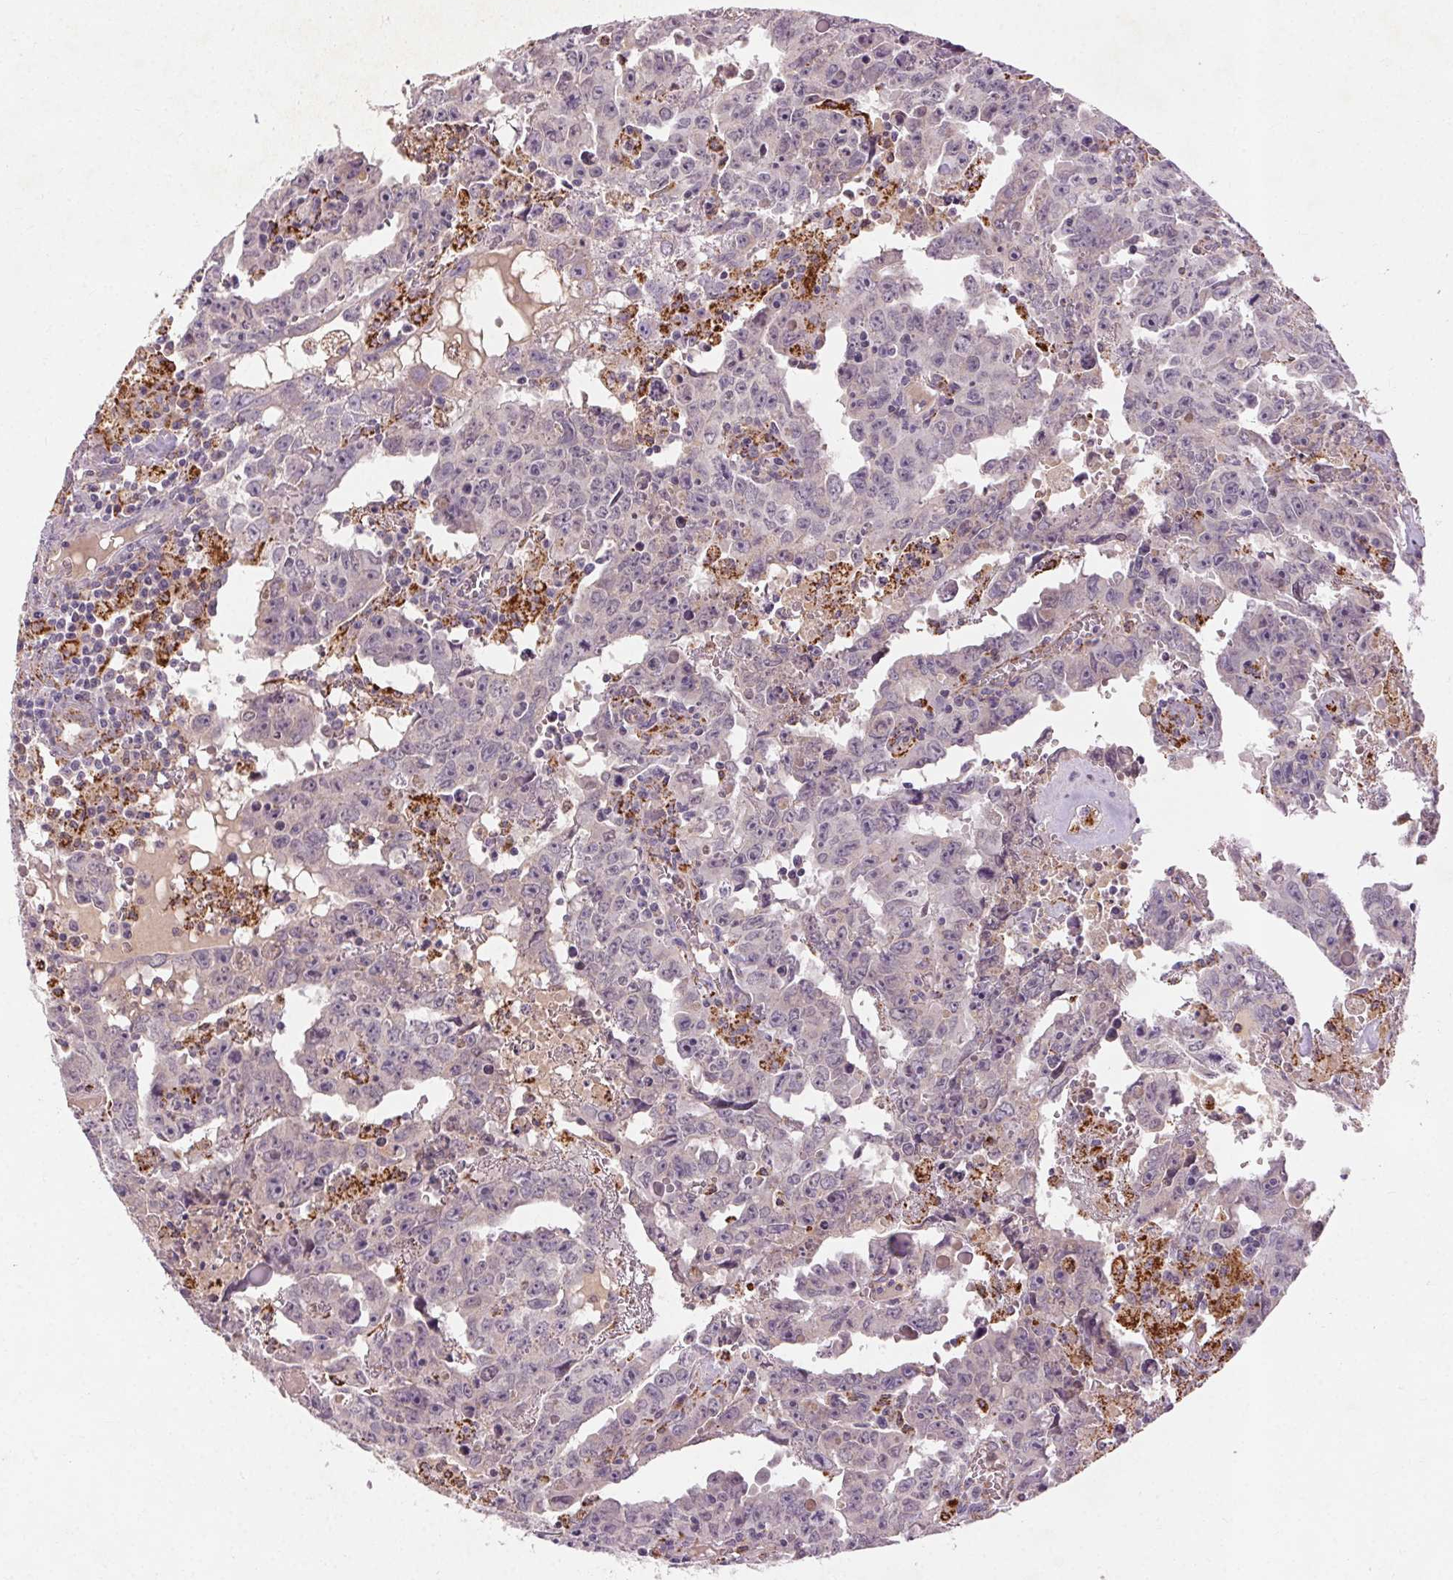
{"staining": {"intensity": "negative", "quantity": "none", "location": "none"}, "tissue": "testis cancer", "cell_type": "Tumor cells", "image_type": "cancer", "snomed": [{"axis": "morphology", "description": "Carcinoma, Embryonal, NOS"}, {"axis": "topography", "description": "Testis"}], "caption": "The immunohistochemistry image has no significant staining in tumor cells of testis cancer (embryonal carcinoma) tissue.", "gene": "REP15", "patient": {"sex": "male", "age": 22}}